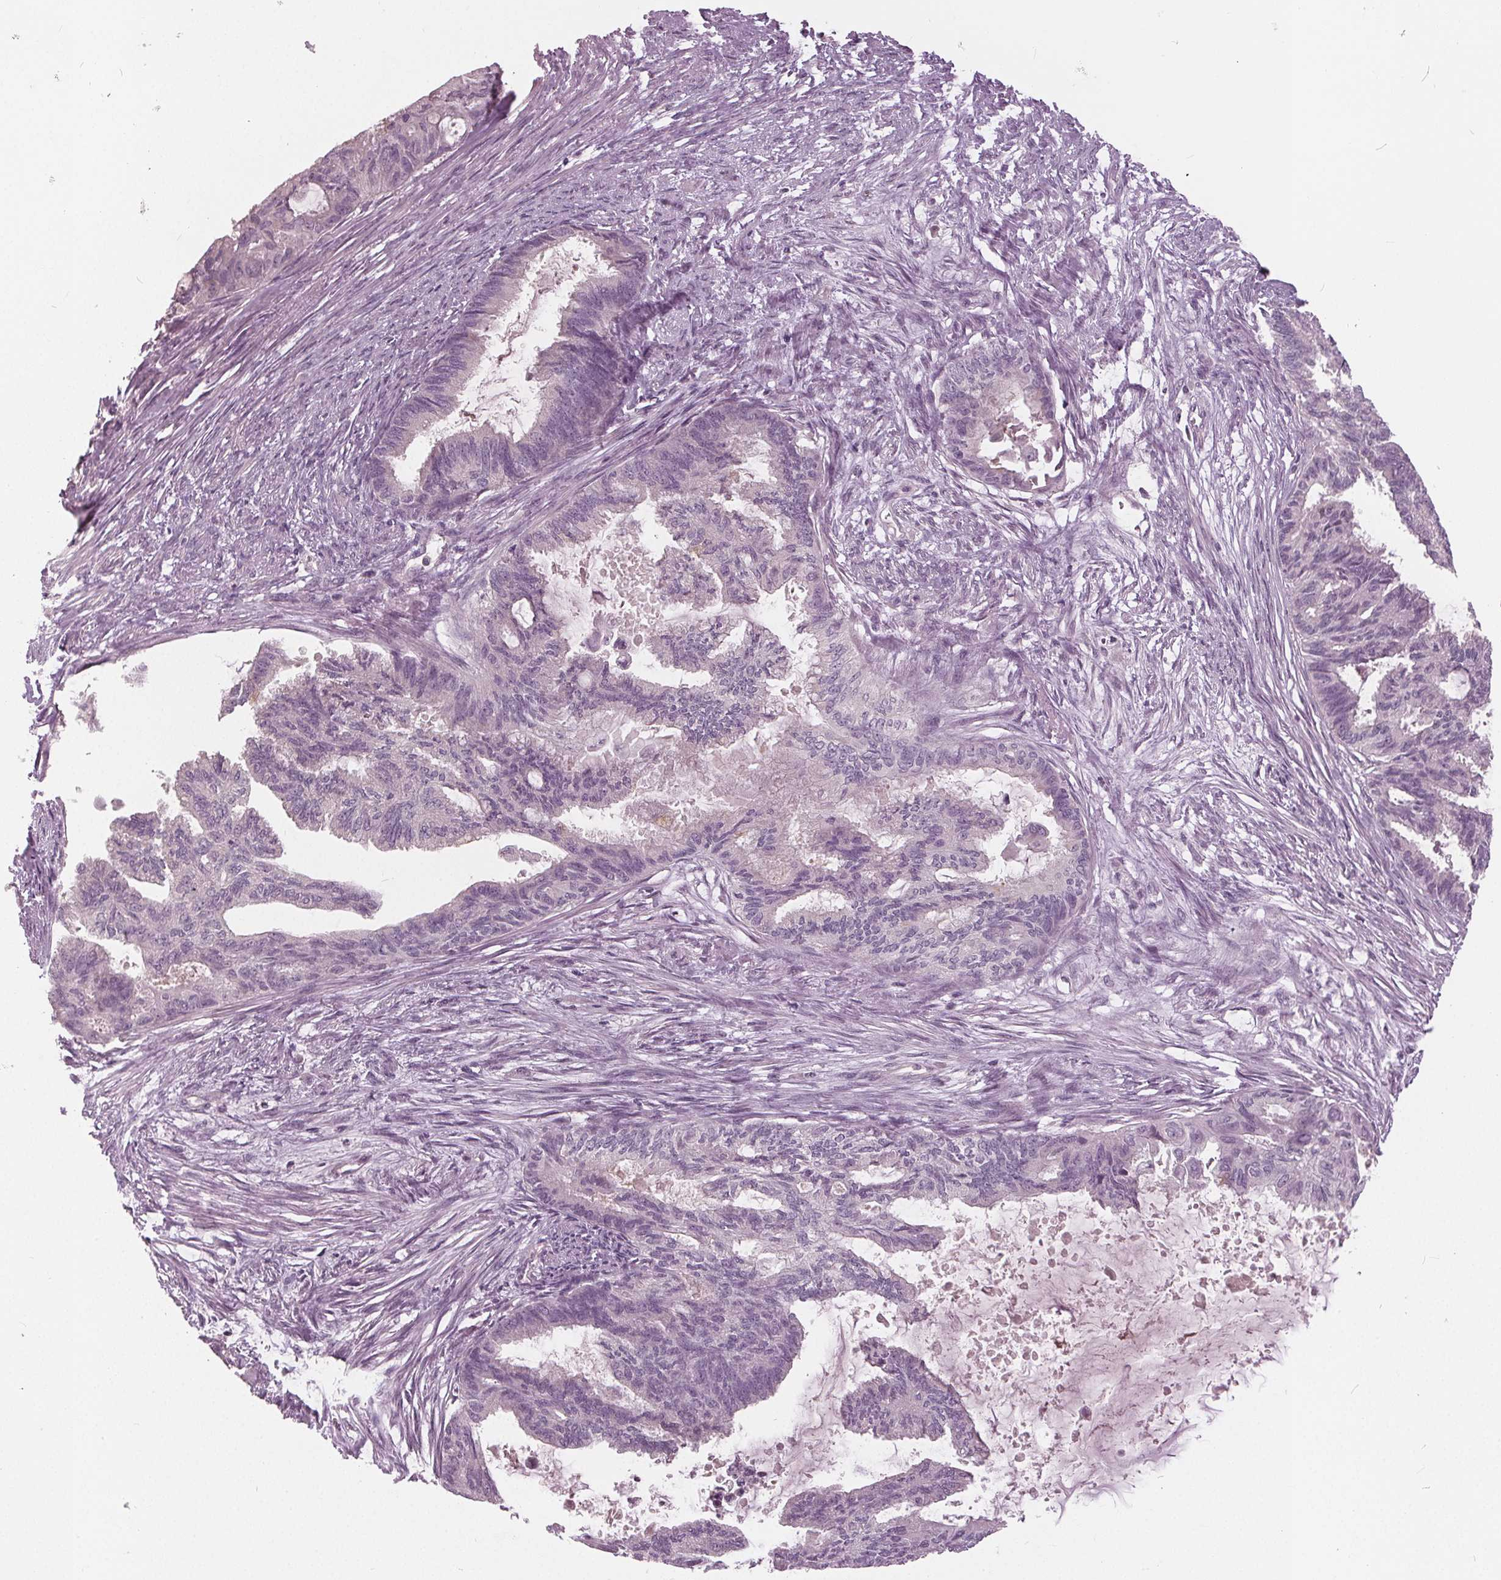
{"staining": {"intensity": "negative", "quantity": "none", "location": "none"}, "tissue": "endometrial cancer", "cell_type": "Tumor cells", "image_type": "cancer", "snomed": [{"axis": "morphology", "description": "Adenocarcinoma, NOS"}, {"axis": "topography", "description": "Endometrium"}], "caption": "IHC image of neoplastic tissue: adenocarcinoma (endometrial) stained with DAB (3,3'-diaminobenzidine) demonstrates no significant protein positivity in tumor cells. (Brightfield microscopy of DAB IHC at high magnification).", "gene": "KLK13", "patient": {"sex": "female", "age": 86}}